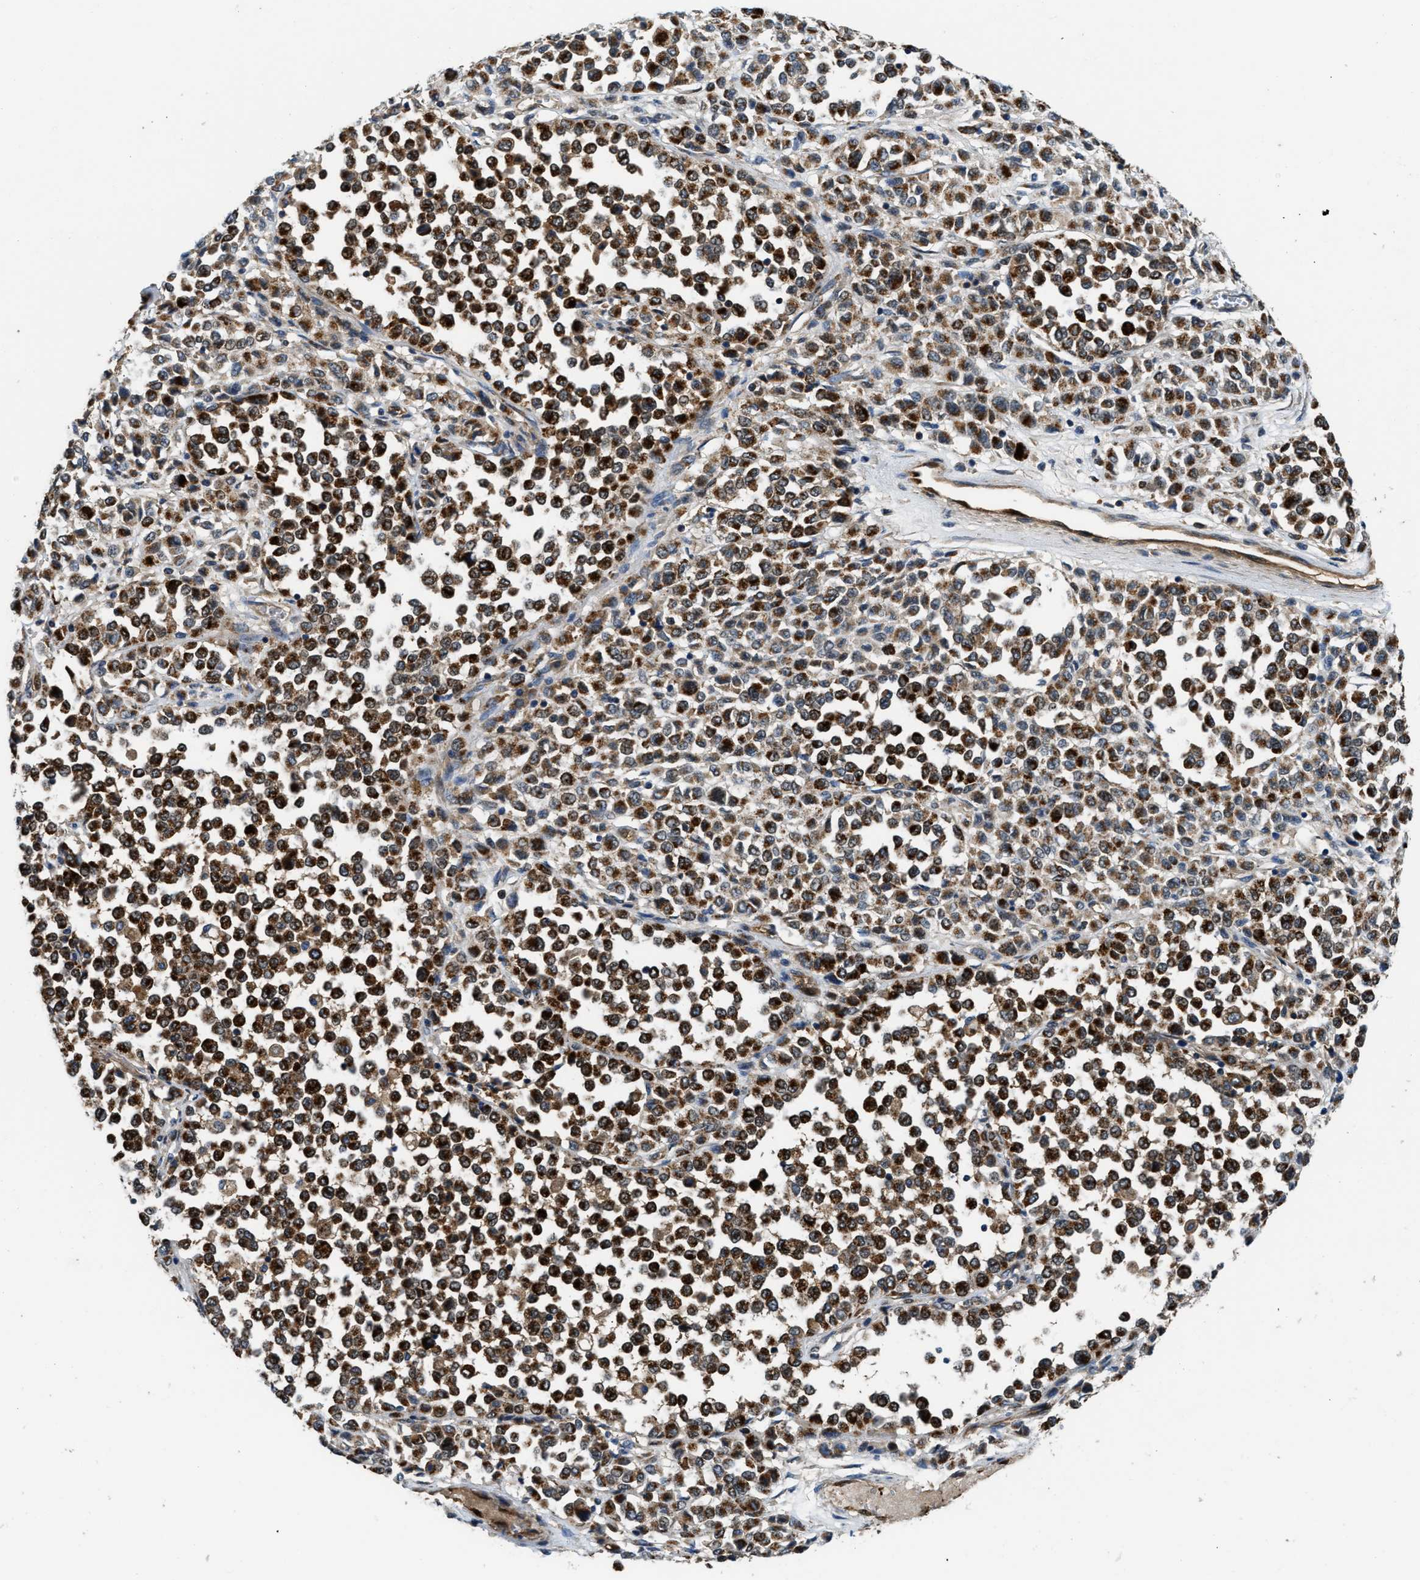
{"staining": {"intensity": "strong", "quantity": ">75%", "location": "cytoplasmic/membranous"}, "tissue": "melanoma", "cell_type": "Tumor cells", "image_type": "cancer", "snomed": [{"axis": "morphology", "description": "Malignant melanoma, Metastatic site"}, {"axis": "topography", "description": "Pancreas"}], "caption": "Immunohistochemical staining of malignant melanoma (metastatic site) exhibits high levels of strong cytoplasmic/membranous staining in about >75% of tumor cells.", "gene": "PPA1", "patient": {"sex": "female", "age": 30}}